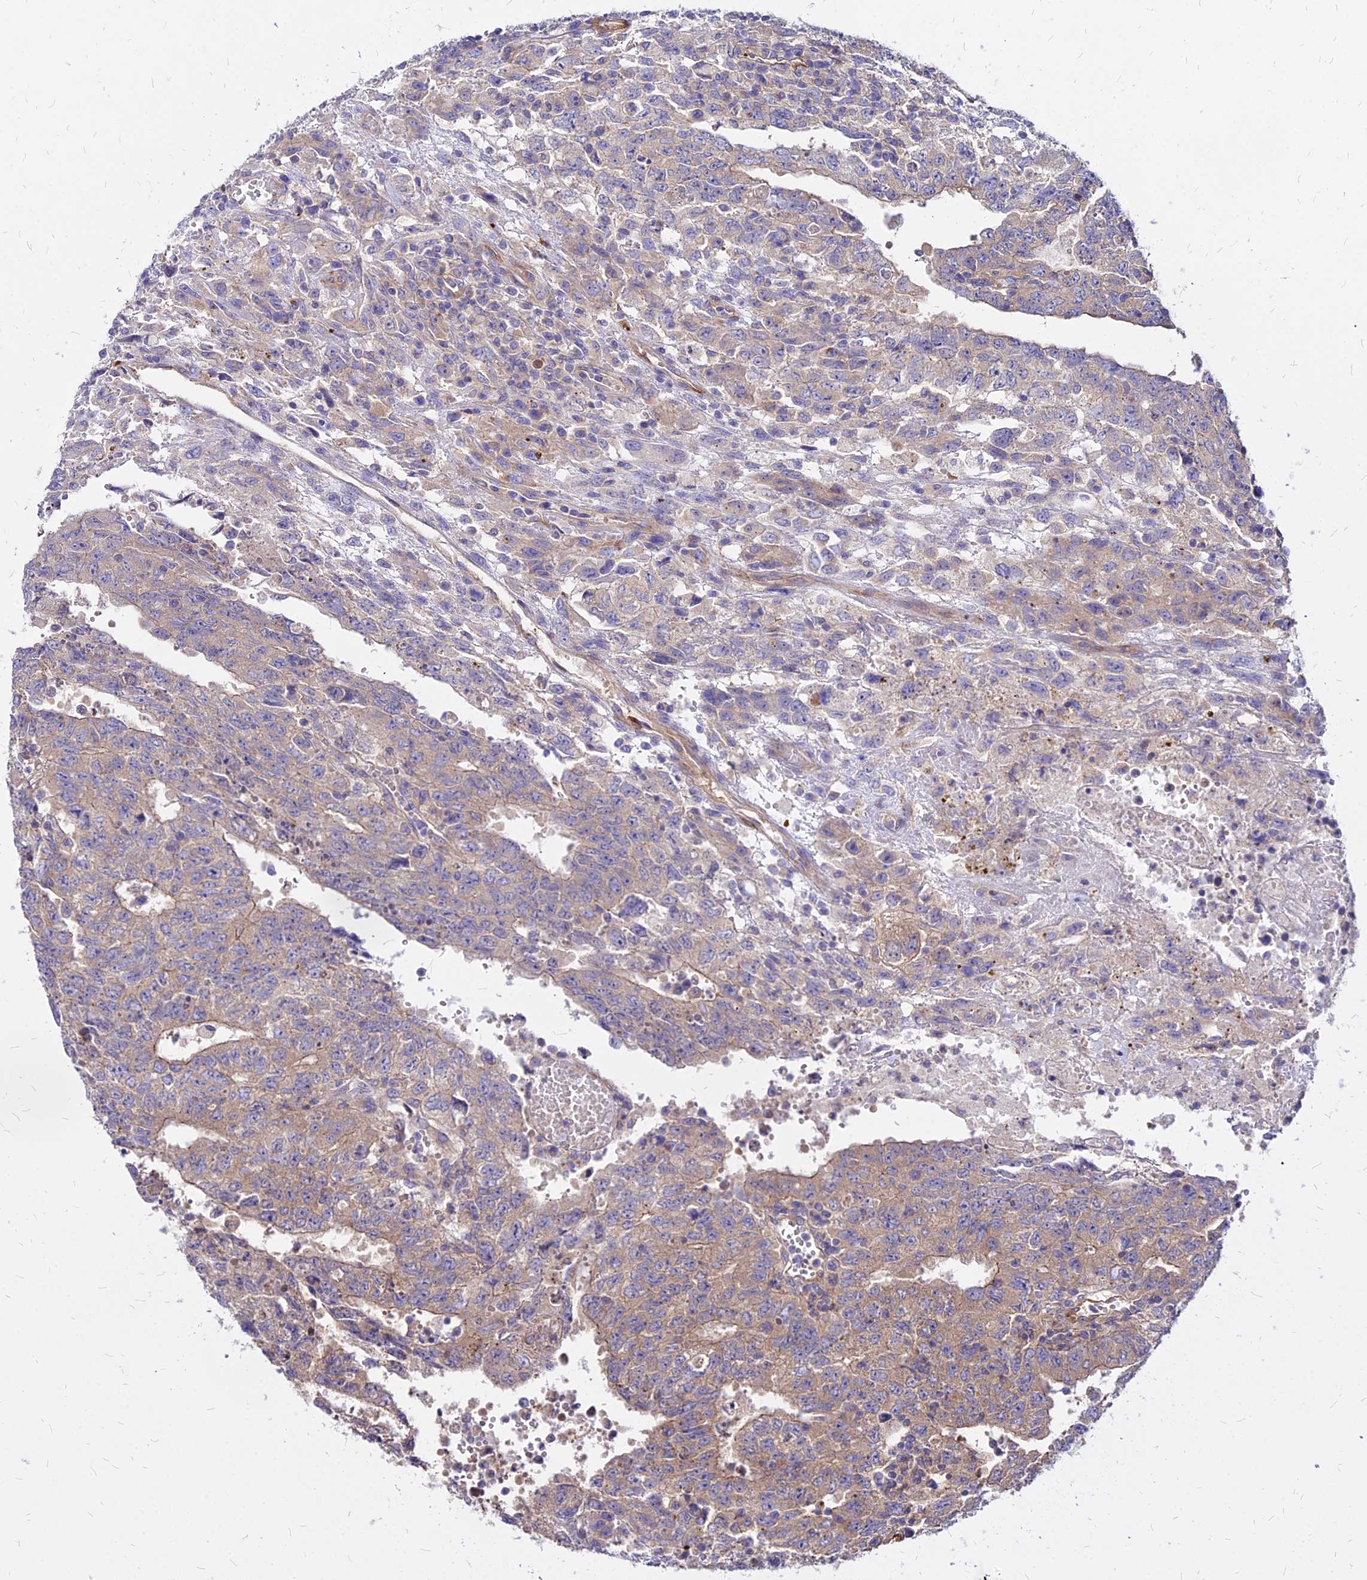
{"staining": {"intensity": "weak", "quantity": "25%-75%", "location": "cytoplasmic/membranous"}, "tissue": "testis cancer", "cell_type": "Tumor cells", "image_type": "cancer", "snomed": [{"axis": "morphology", "description": "Carcinoma, Embryonal, NOS"}, {"axis": "topography", "description": "Testis"}], "caption": "This histopathology image displays immunohistochemistry staining of human testis embryonal carcinoma, with low weak cytoplasmic/membranous positivity in approximately 25%-75% of tumor cells.", "gene": "COMMD10", "patient": {"sex": "male", "age": 34}}